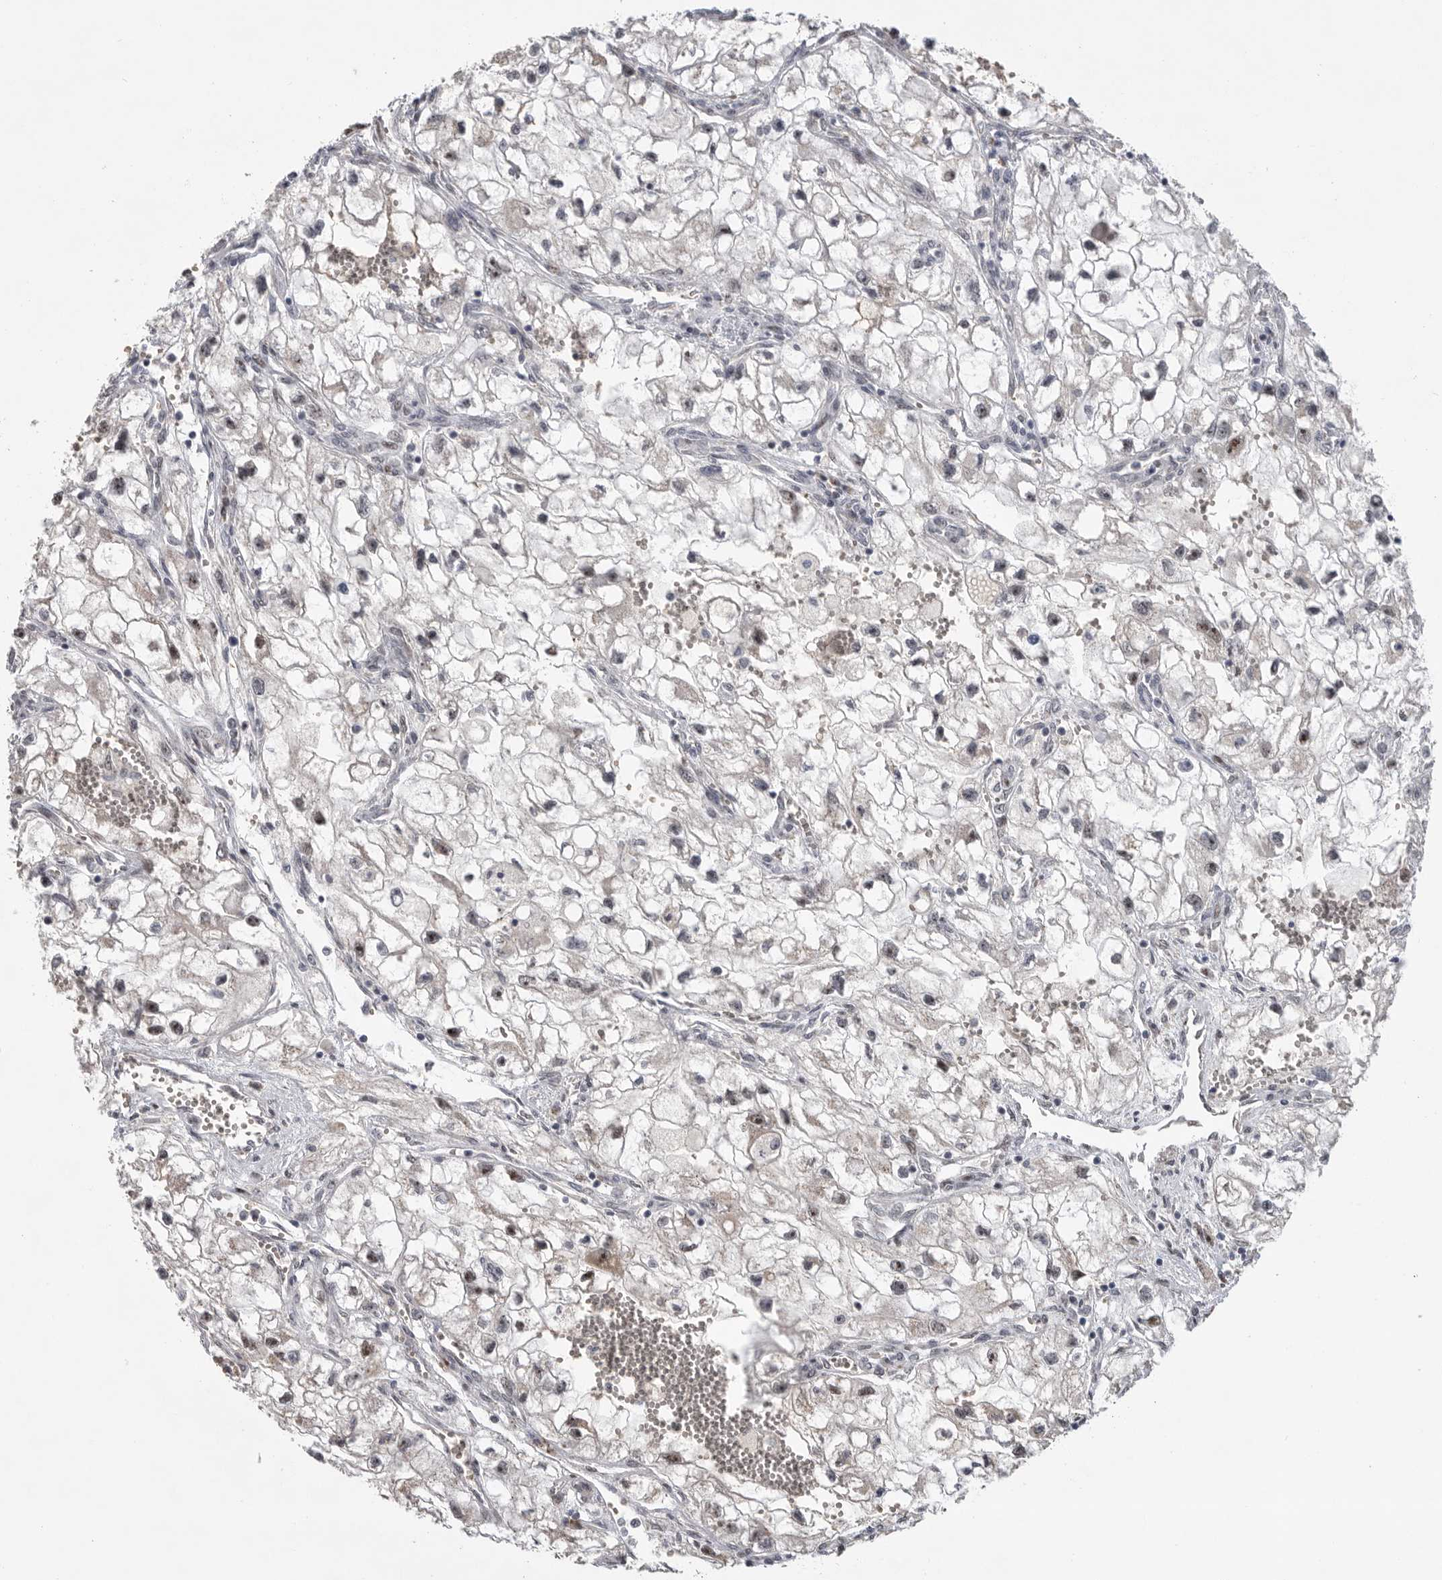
{"staining": {"intensity": "weak", "quantity": "<25%", "location": "nuclear"}, "tissue": "renal cancer", "cell_type": "Tumor cells", "image_type": "cancer", "snomed": [{"axis": "morphology", "description": "Adenocarcinoma, NOS"}, {"axis": "topography", "description": "Kidney"}], "caption": "Immunohistochemical staining of human renal cancer (adenocarcinoma) reveals no significant staining in tumor cells.", "gene": "PCMTD1", "patient": {"sex": "female", "age": 70}}